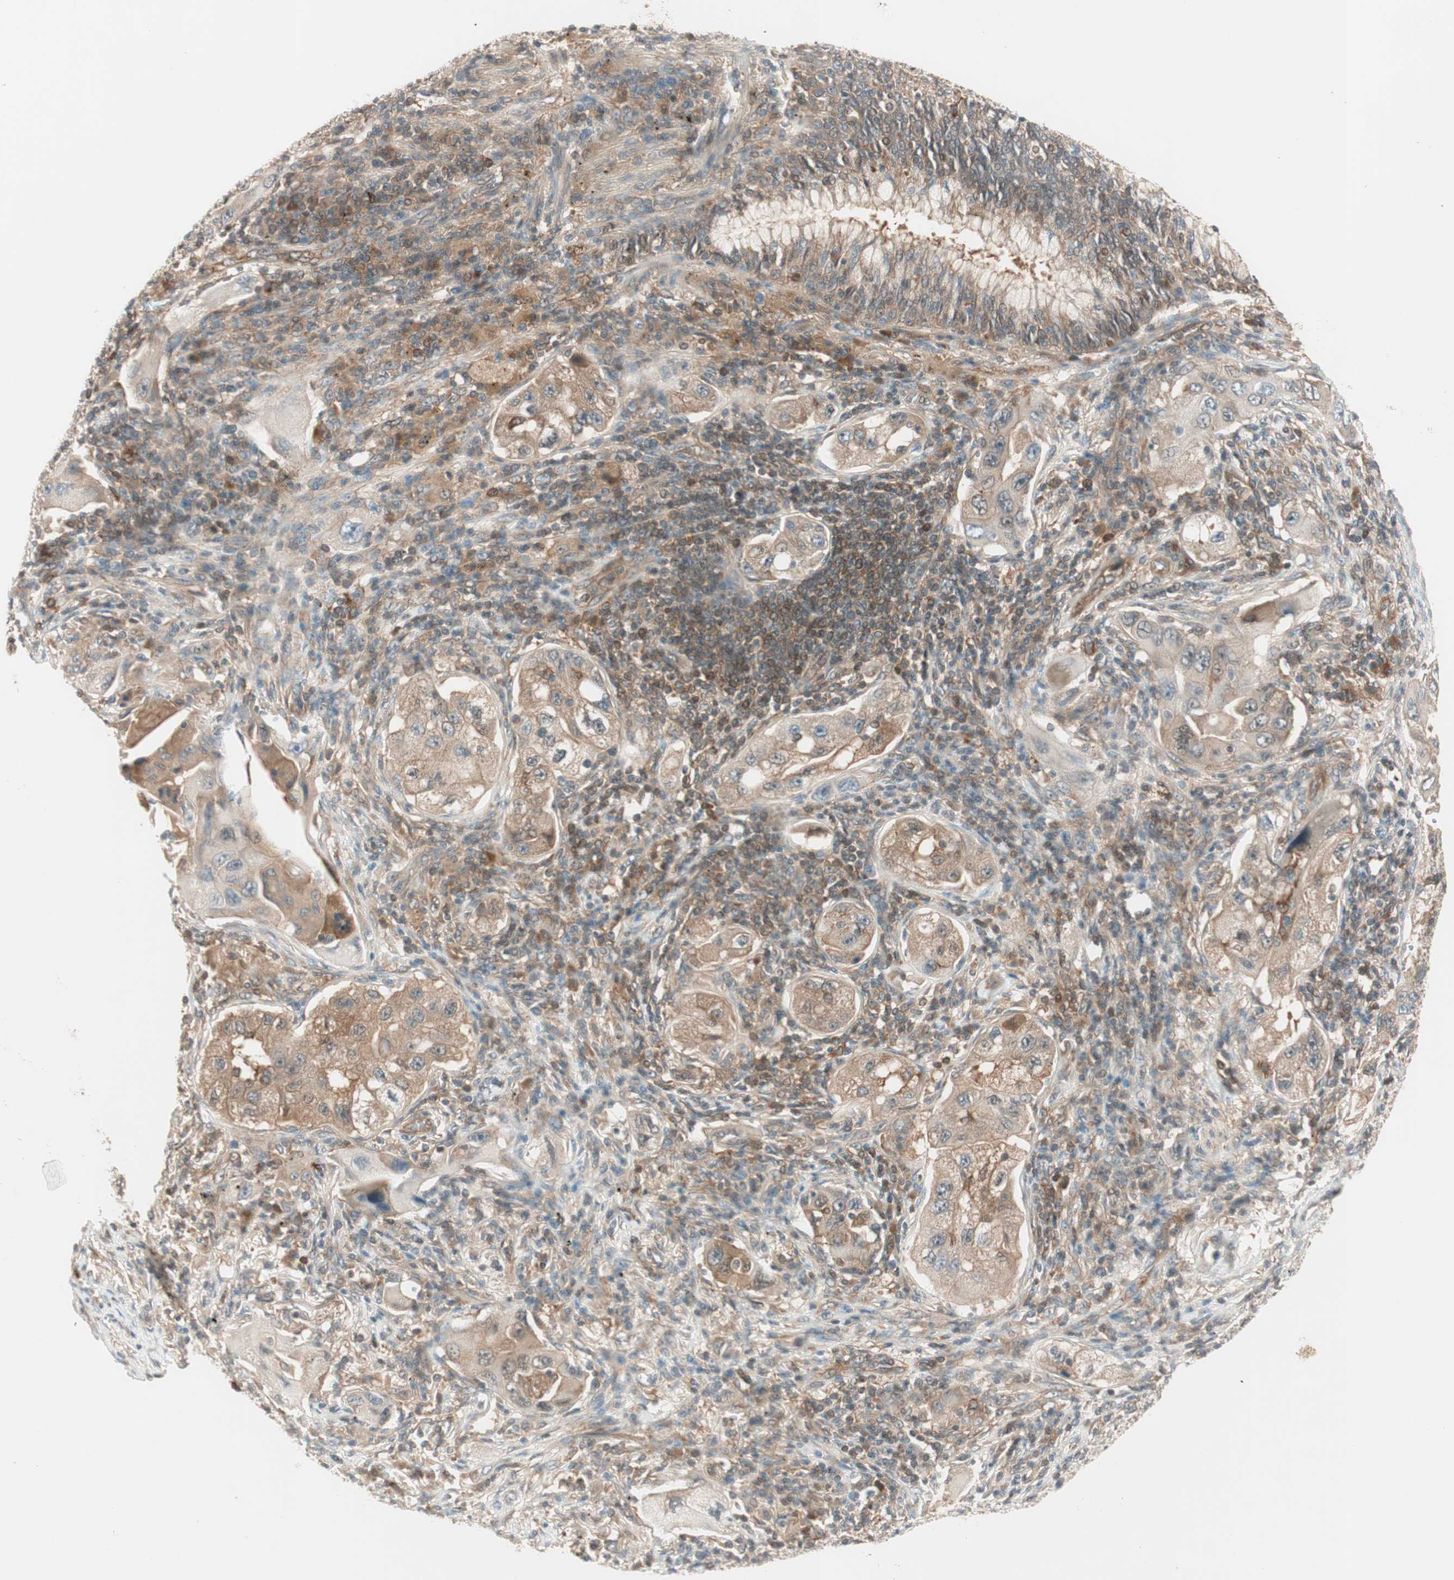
{"staining": {"intensity": "weak", "quantity": ">75%", "location": "cytoplasmic/membranous"}, "tissue": "lung cancer", "cell_type": "Tumor cells", "image_type": "cancer", "snomed": [{"axis": "morphology", "description": "Adenocarcinoma, NOS"}, {"axis": "topography", "description": "Lung"}], "caption": "Human lung adenocarcinoma stained with a brown dye reveals weak cytoplasmic/membranous positive positivity in about >75% of tumor cells.", "gene": "GALT", "patient": {"sex": "female", "age": 65}}